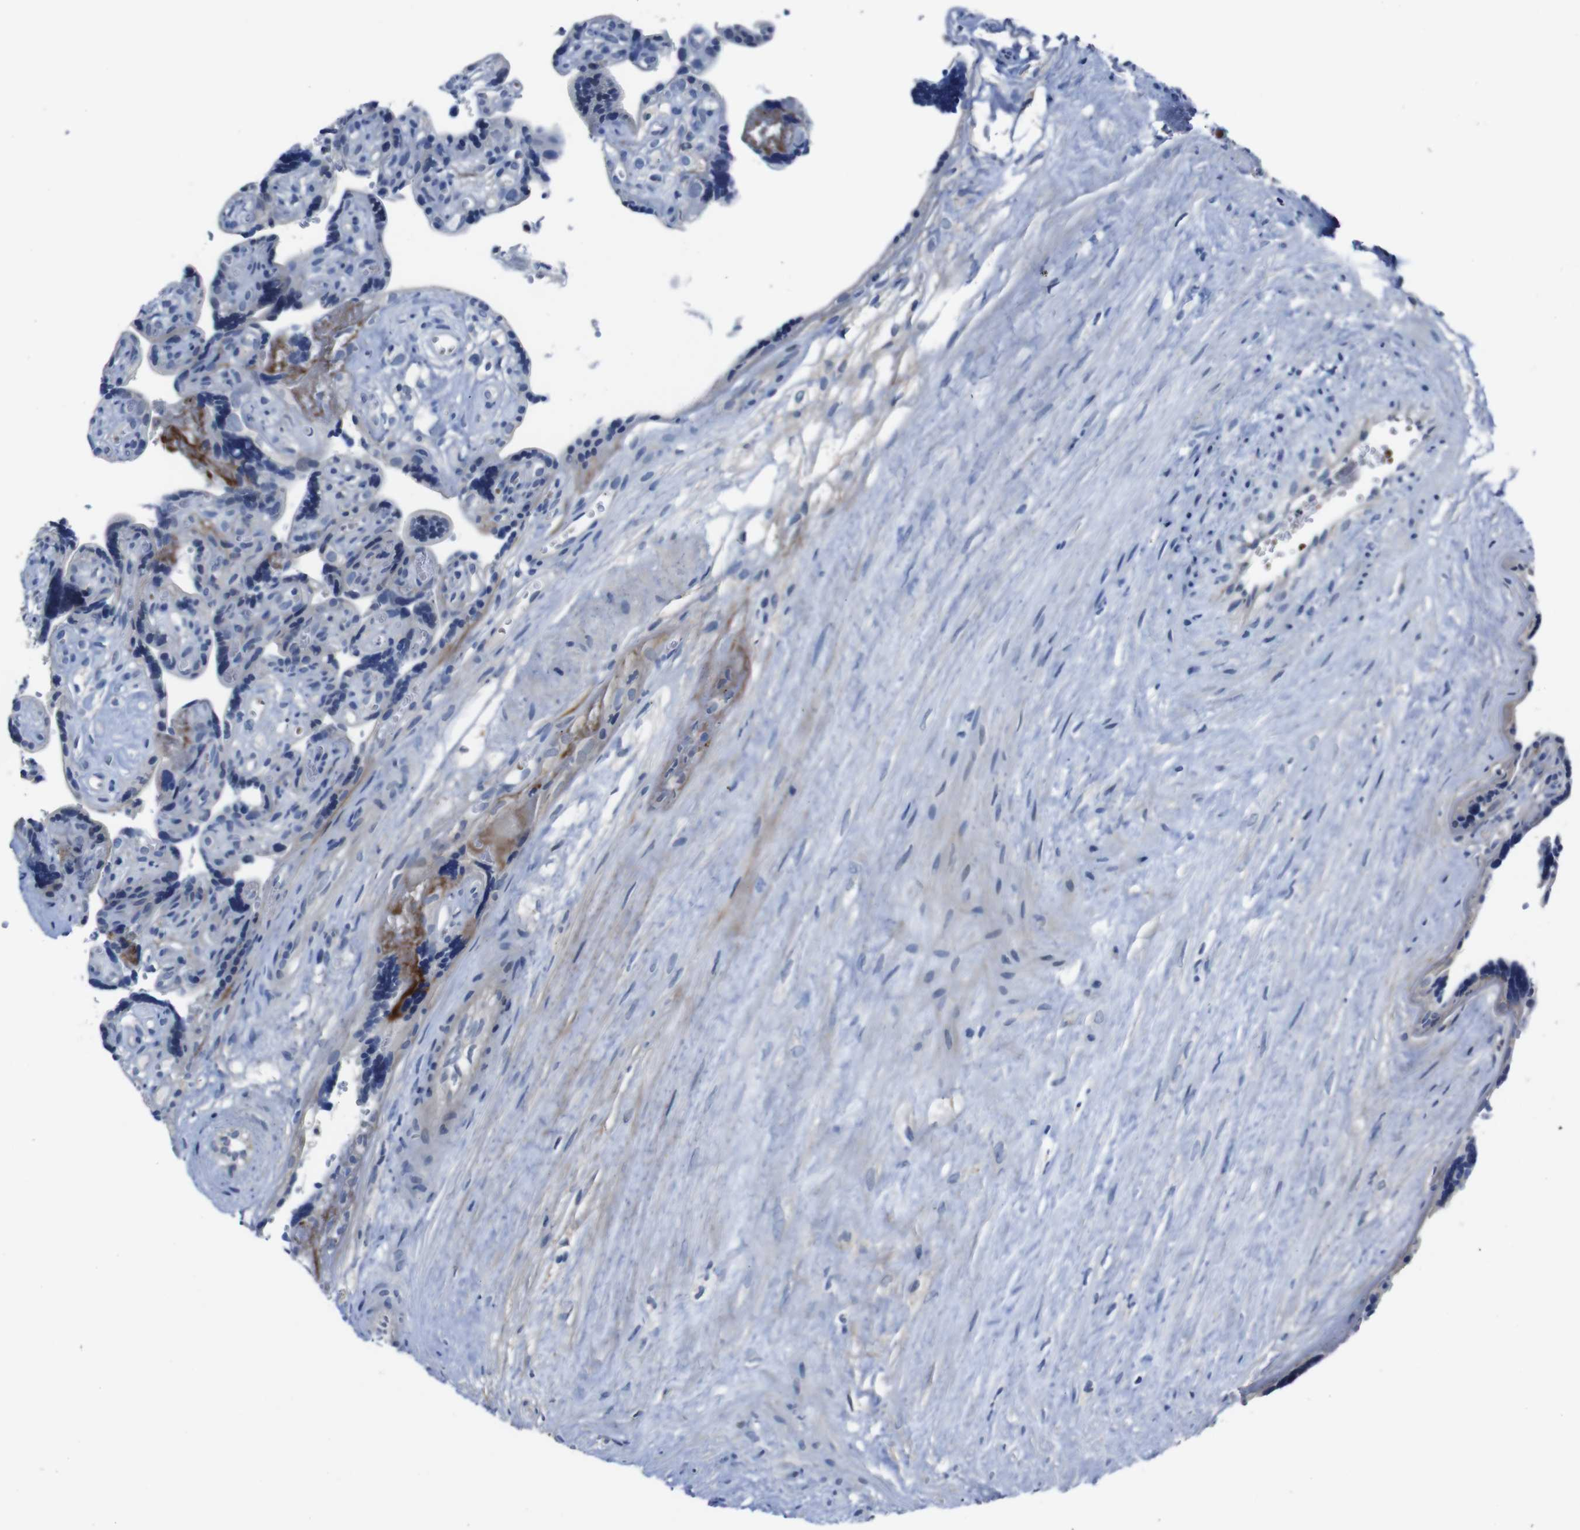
{"staining": {"intensity": "moderate", "quantity": "<25%", "location": "cytoplasmic/membranous"}, "tissue": "placenta", "cell_type": "Decidual cells", "image_type": "normal", "snomed": [{"axis": "morphology", "description": "Normal tissue, NOS"}, {"axis": "topography", "description": "Placenta"}], "caption": "IHC photomicrograph of benign placenta: human placenta stained using immunohistochemistry (IHC) displays low levels of moderate protein expression localized specifically in the cytoplasmic/membranous of decidual cells, appearing as a cytoplasmic/membranous brown color.", "gene": "SEMA4B", "patient": {"sex": "female", "age": 30}}